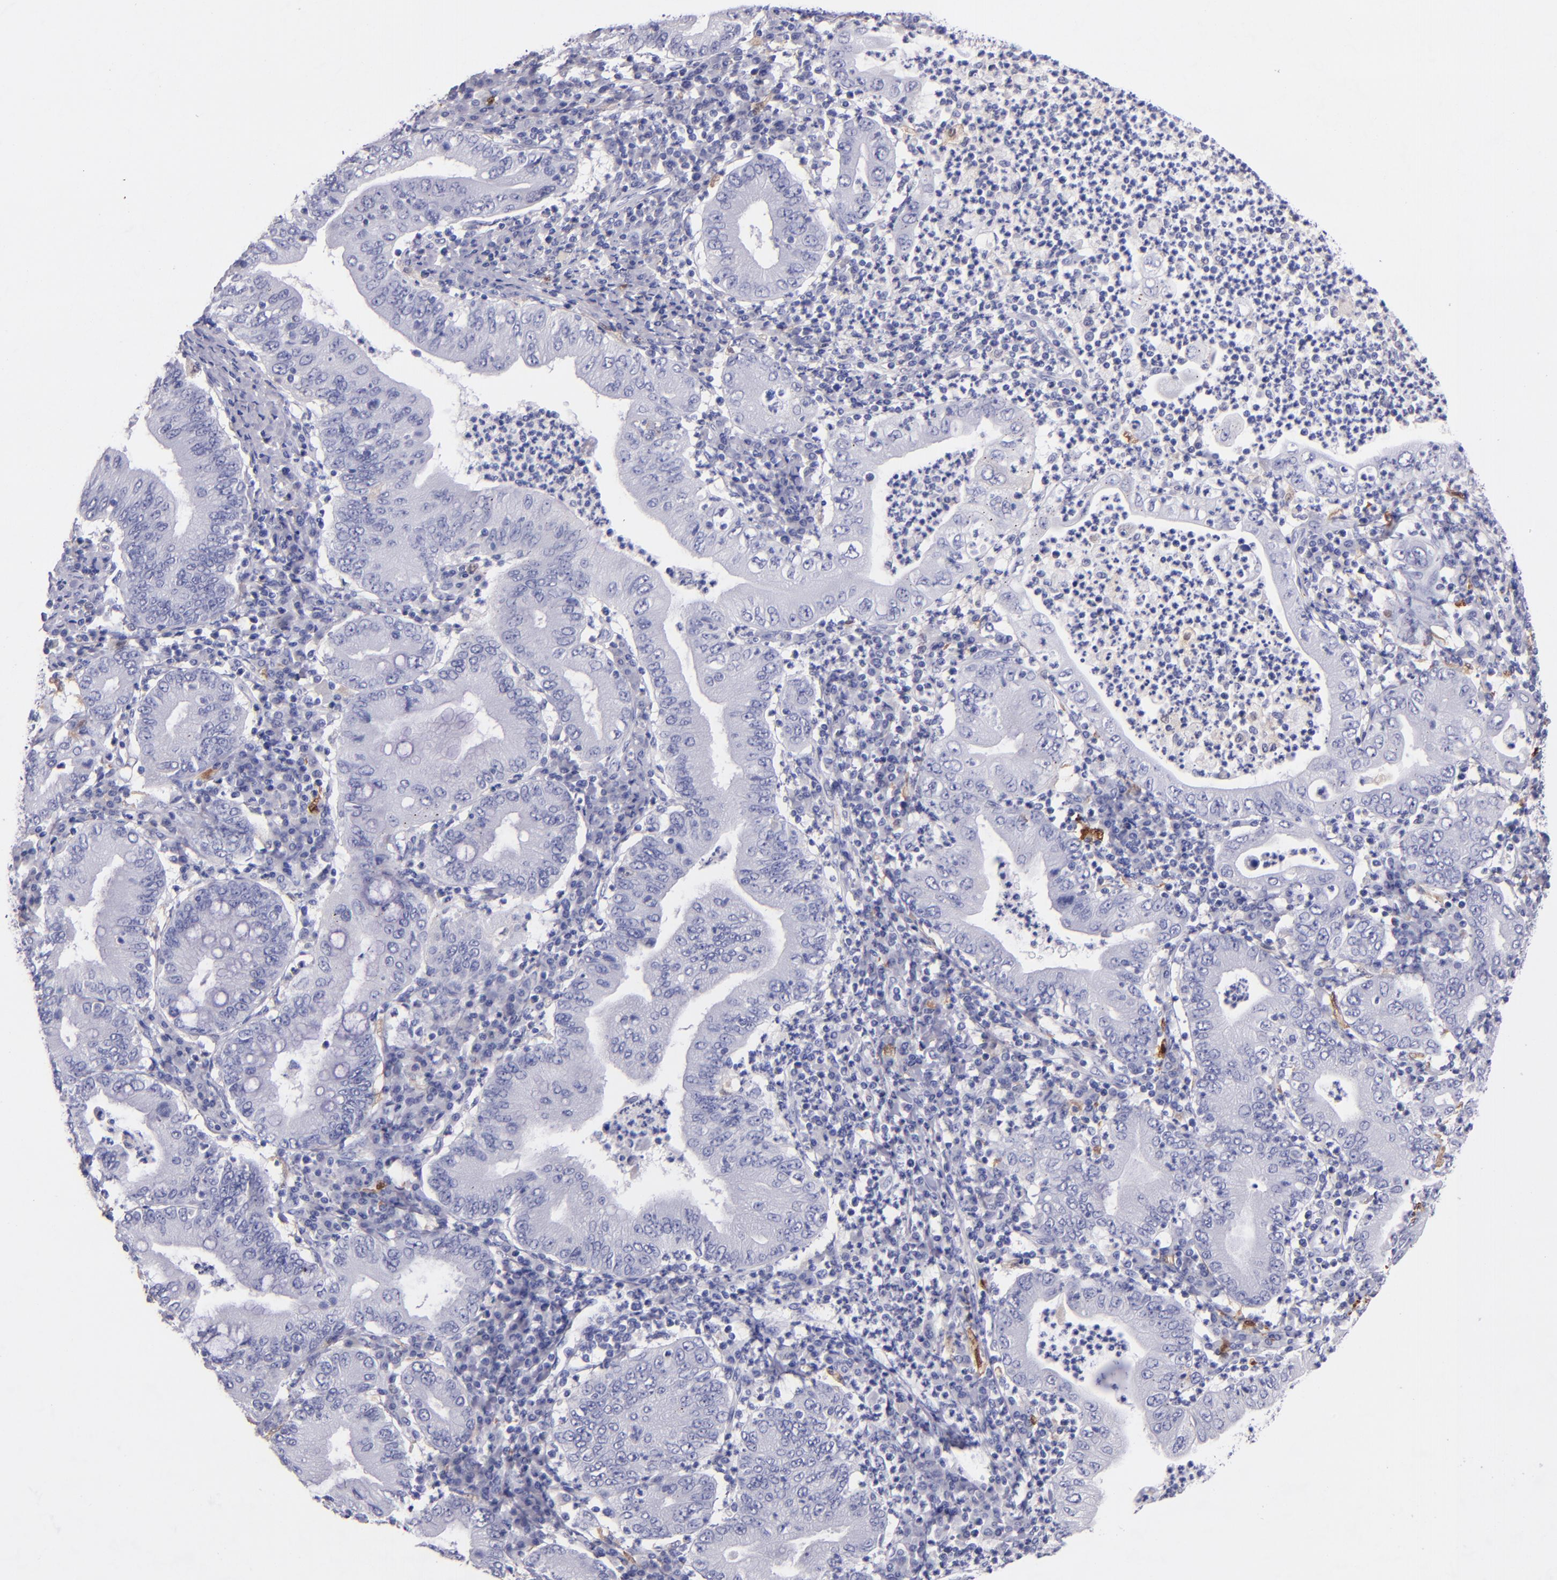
{"staining": {"intensity": "negative", "quantity": "none", "location": "none"}, "tissue": "stomach cancer", "cell_type": "Tumor cells", "image_type": "cancer", "snomed": [{"axis": "morphology", "description": "Normal tissue, NOS"}, {"axis": "morphology", "description": "Adenocarcinoma, NOS"}, {"axis": "topography", "description": "Esophagus"}, {"axis": "topography", "description": "Stomach, upper"}, {"axis": "topography", "description": "Peripheral nerve tissue"}], "caption": "Tumor cells show no significant staining in adenocarcinoma (stomach). (DAB (3,3'-diaminobenzidine) IHC, high magnification).", "gene": "F13A1", "patient": {"sex": "male", "age": 62}}